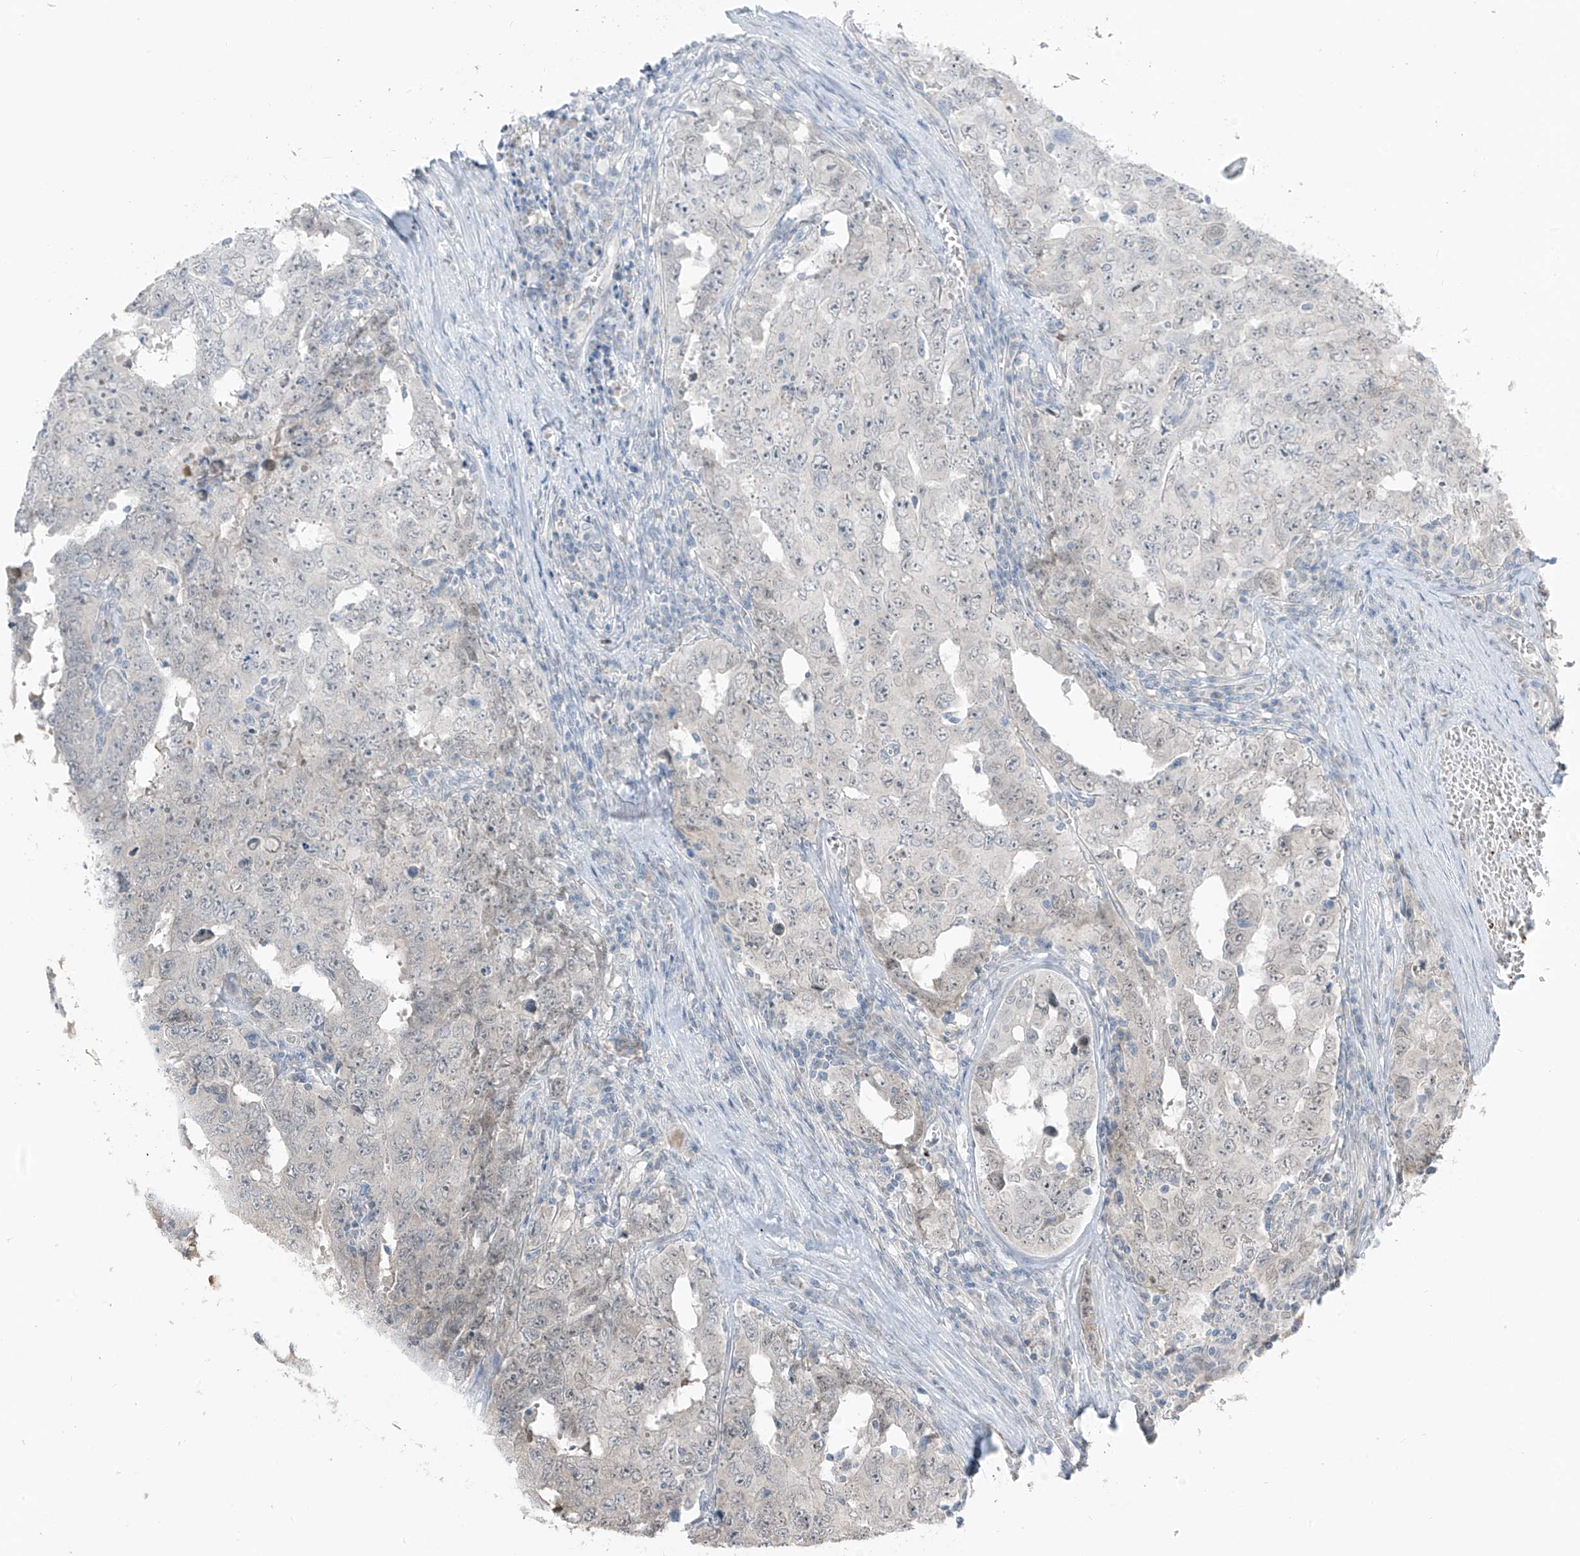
{"staining": {"intensity": "negative", "quantity": "none", "location": "none"}, "tissue": "testis cancer", "cell_type": "Tumor cells", "image_type": "cancer", "snomed": [{"axis": "morphology", "description": "Carcinoma, Embryonal, NOS"}, {"axis": "topography", "description": "Testis"}], "caption": "Immunohistochemistry micrograph of neoplastic tissue: human embryonal carcinoma (testis) stained with DAB demonstrates no significant protein positivity in tumor cells.", "gene": "PRDM6", "patient": {"sex": "male", "age": 26}}